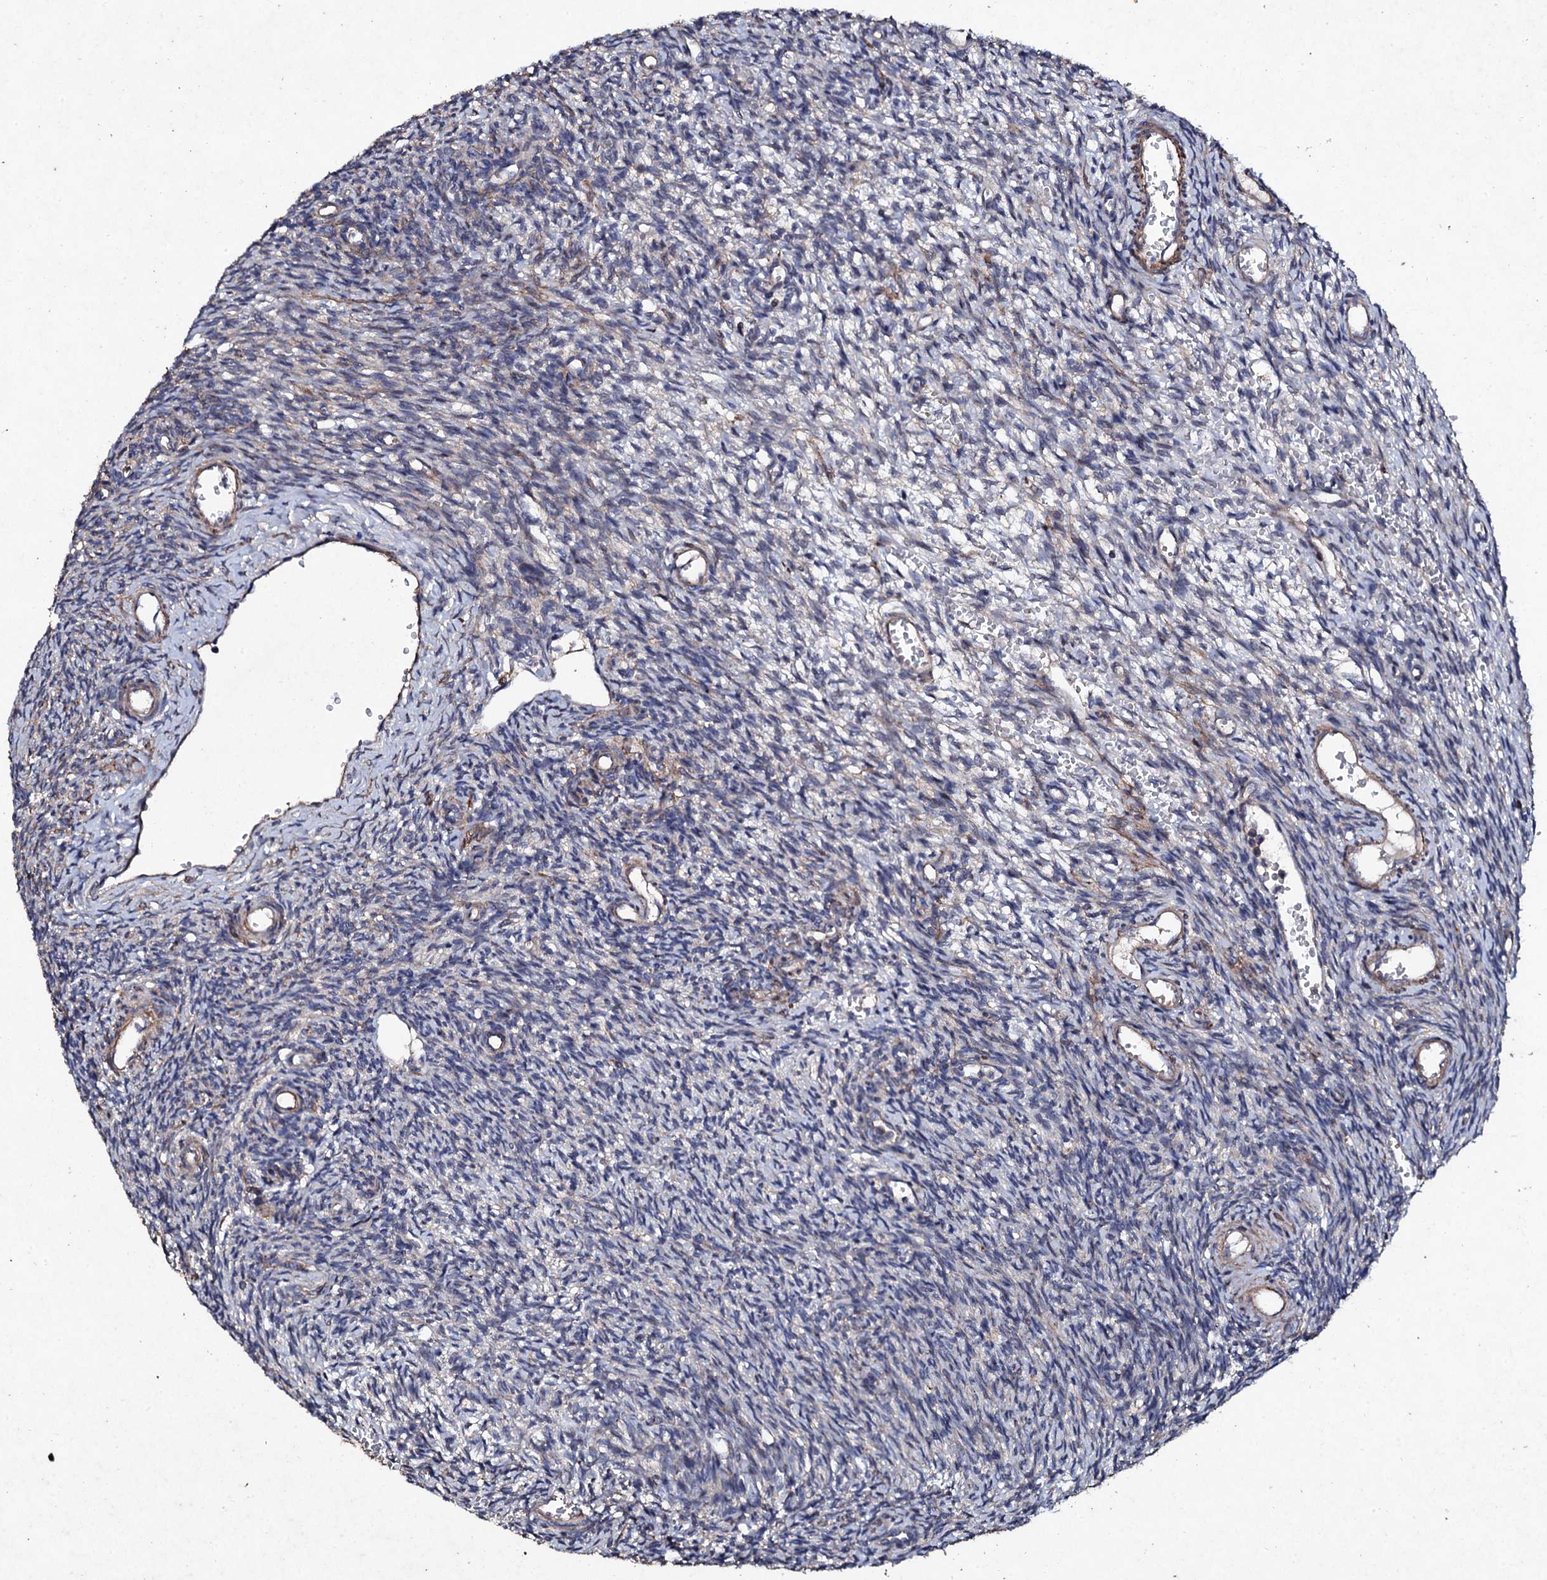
{"staining": {"intensity": "weak", "quantity": "<25%", "location": "cytoplasmic/membranous"}, "tissue": "ovary", "cell_type": "Ovarian stroma cells", "image_type": "normal", "snomed": [{"axis": "morphology", "description": "Normal tissue, NOS"}, {"axis": "topography", "description": "Ovary"}], "caption": "The image demonstrates no staining of ovarian stroma cells in unremarkable ovary.", "gene": "MOCOS", "patient": {"sex": "female", "age": 39}}